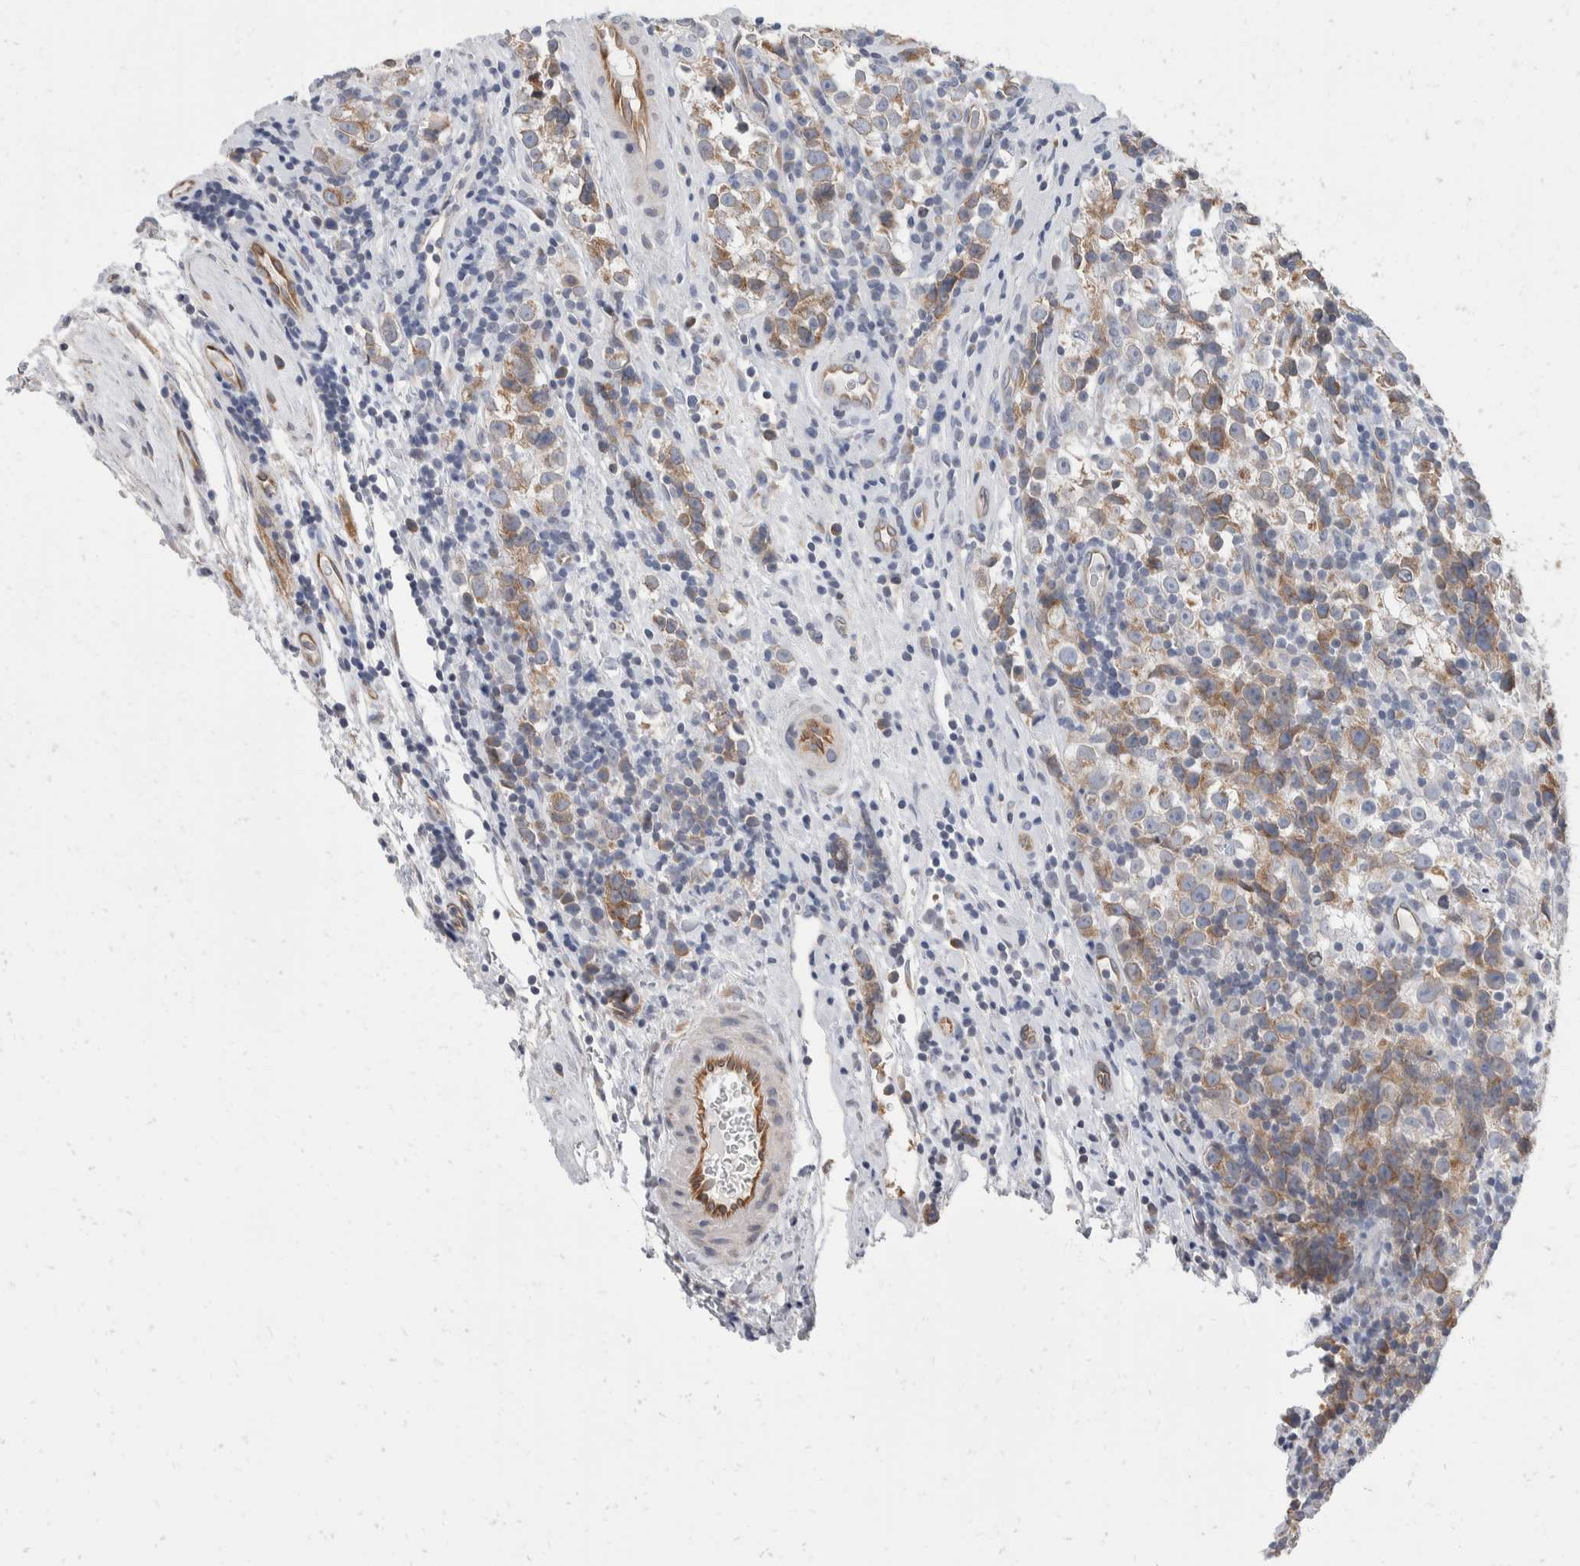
{"staining": {"intensity": "moderate", "quantity": "25%-75%", "location": "cytoplasmic/membranous"}, "tissue": "testis cancer", "cell_type": "Tumor cells", "image_type": "cancer", "snomed": [{"axis": "morphology", "description": "Normal tissue, NOS"}, {"axis": "morphology", "description": "Seminoma, NOS"}, {"axis": "topography", "description": "Testis"}], "caption": "DAB immunohistochemical staining of human testis cancer (seminoma) displays moderate cytoplasmic/membranous protein staining in approximately 25%-75% of tumor cells.", "gene": "TMEM245", "patient": {"sex": "male", "age": 43}}